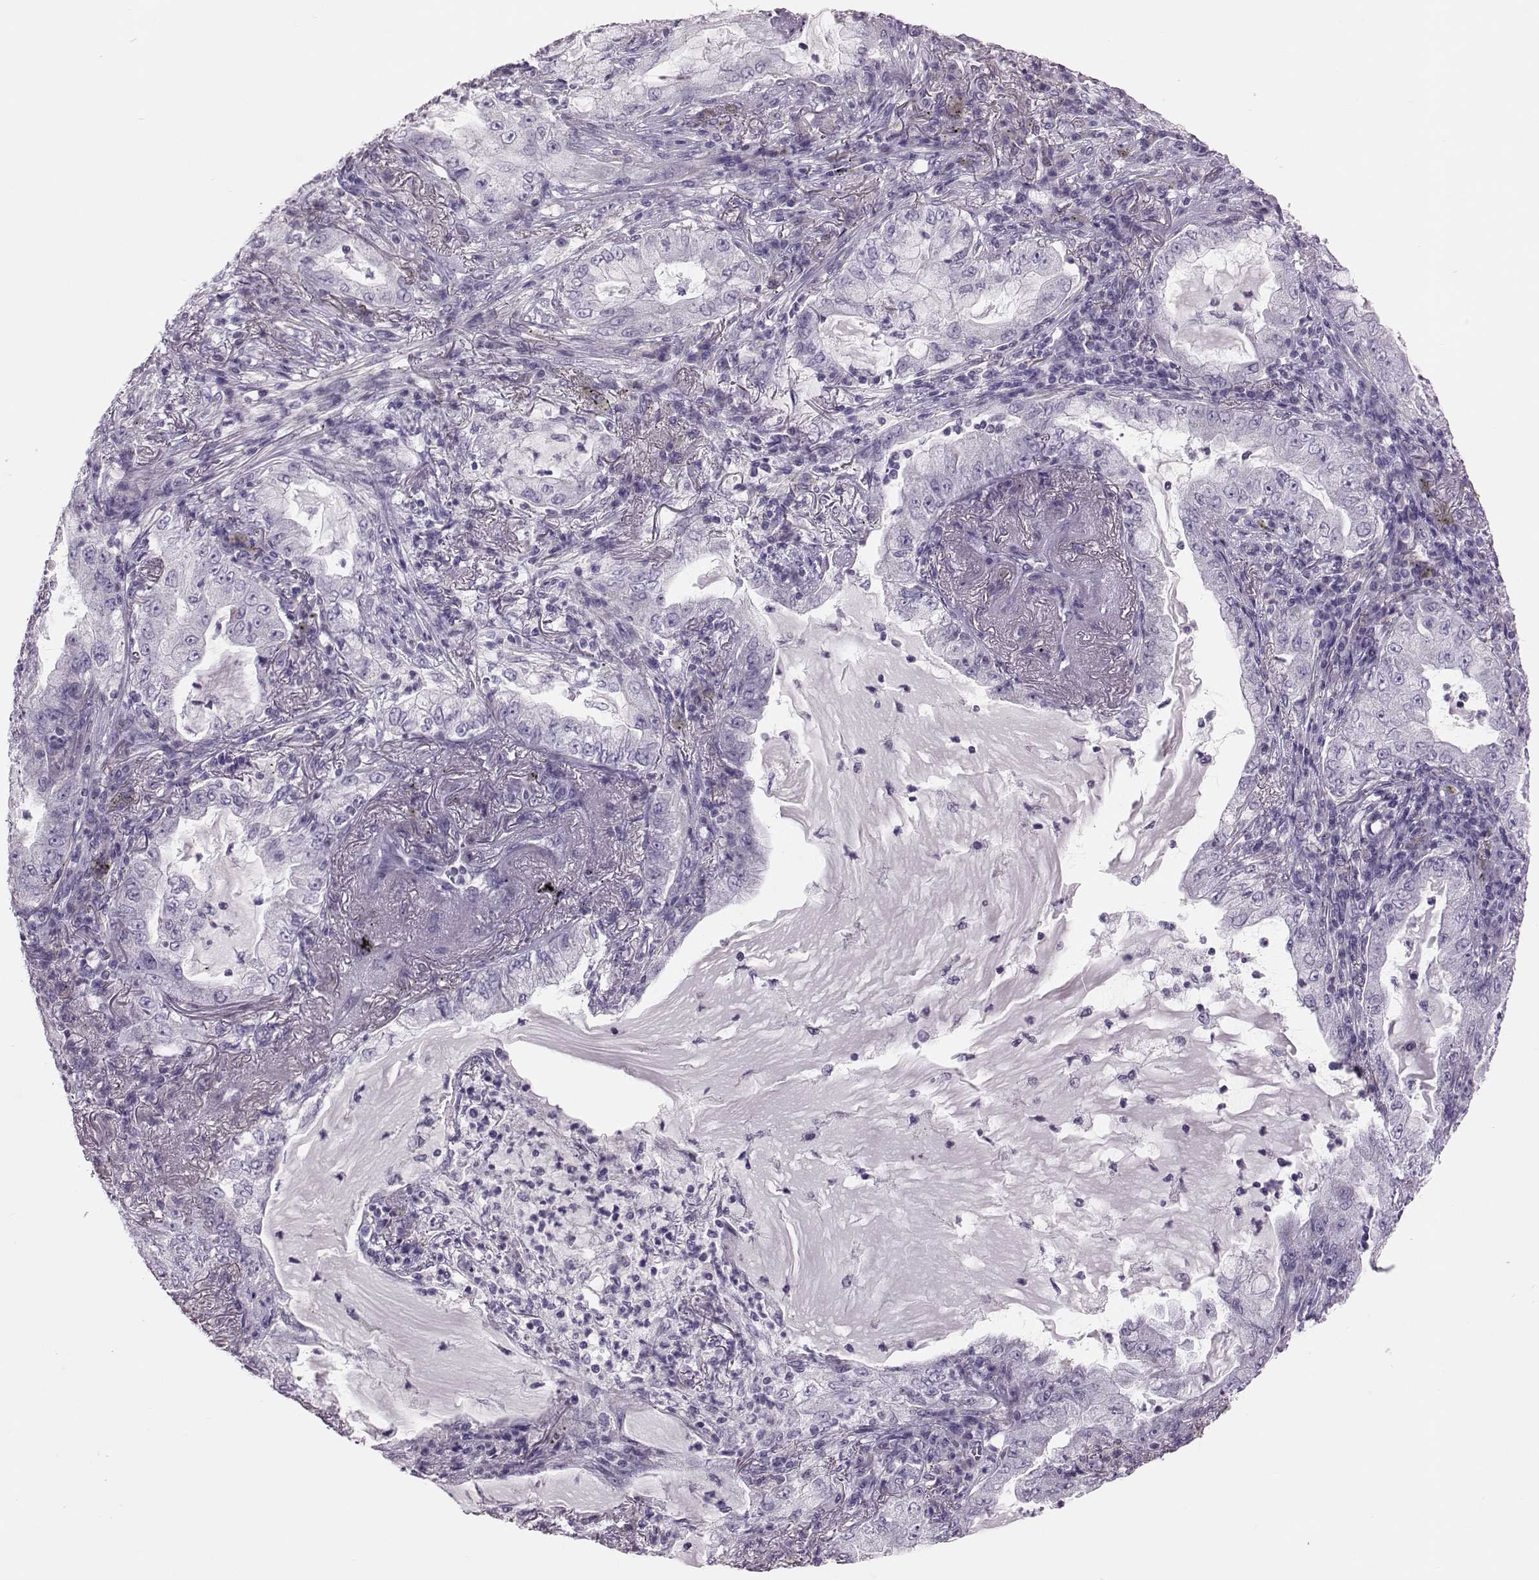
{"staining": {"intensity": "negative", "quantity": "none", "location": "none"}, "tissue": "lung cancer", "cell_type": "Tumor cells", "image_type": "cancer", "snomed": [{"axis": "morphology", "description": "Adenocarcinoma, NOS"}, {"axis": "topography", "description": "Lung"}], "caption": "The micrograph reveals no significant positivity in tumor cells of lung adenocarcinoma. Nuclei are stained in blue.", "gene": "DNAAF1", "patient": {"sex": "female", "age": 73}}